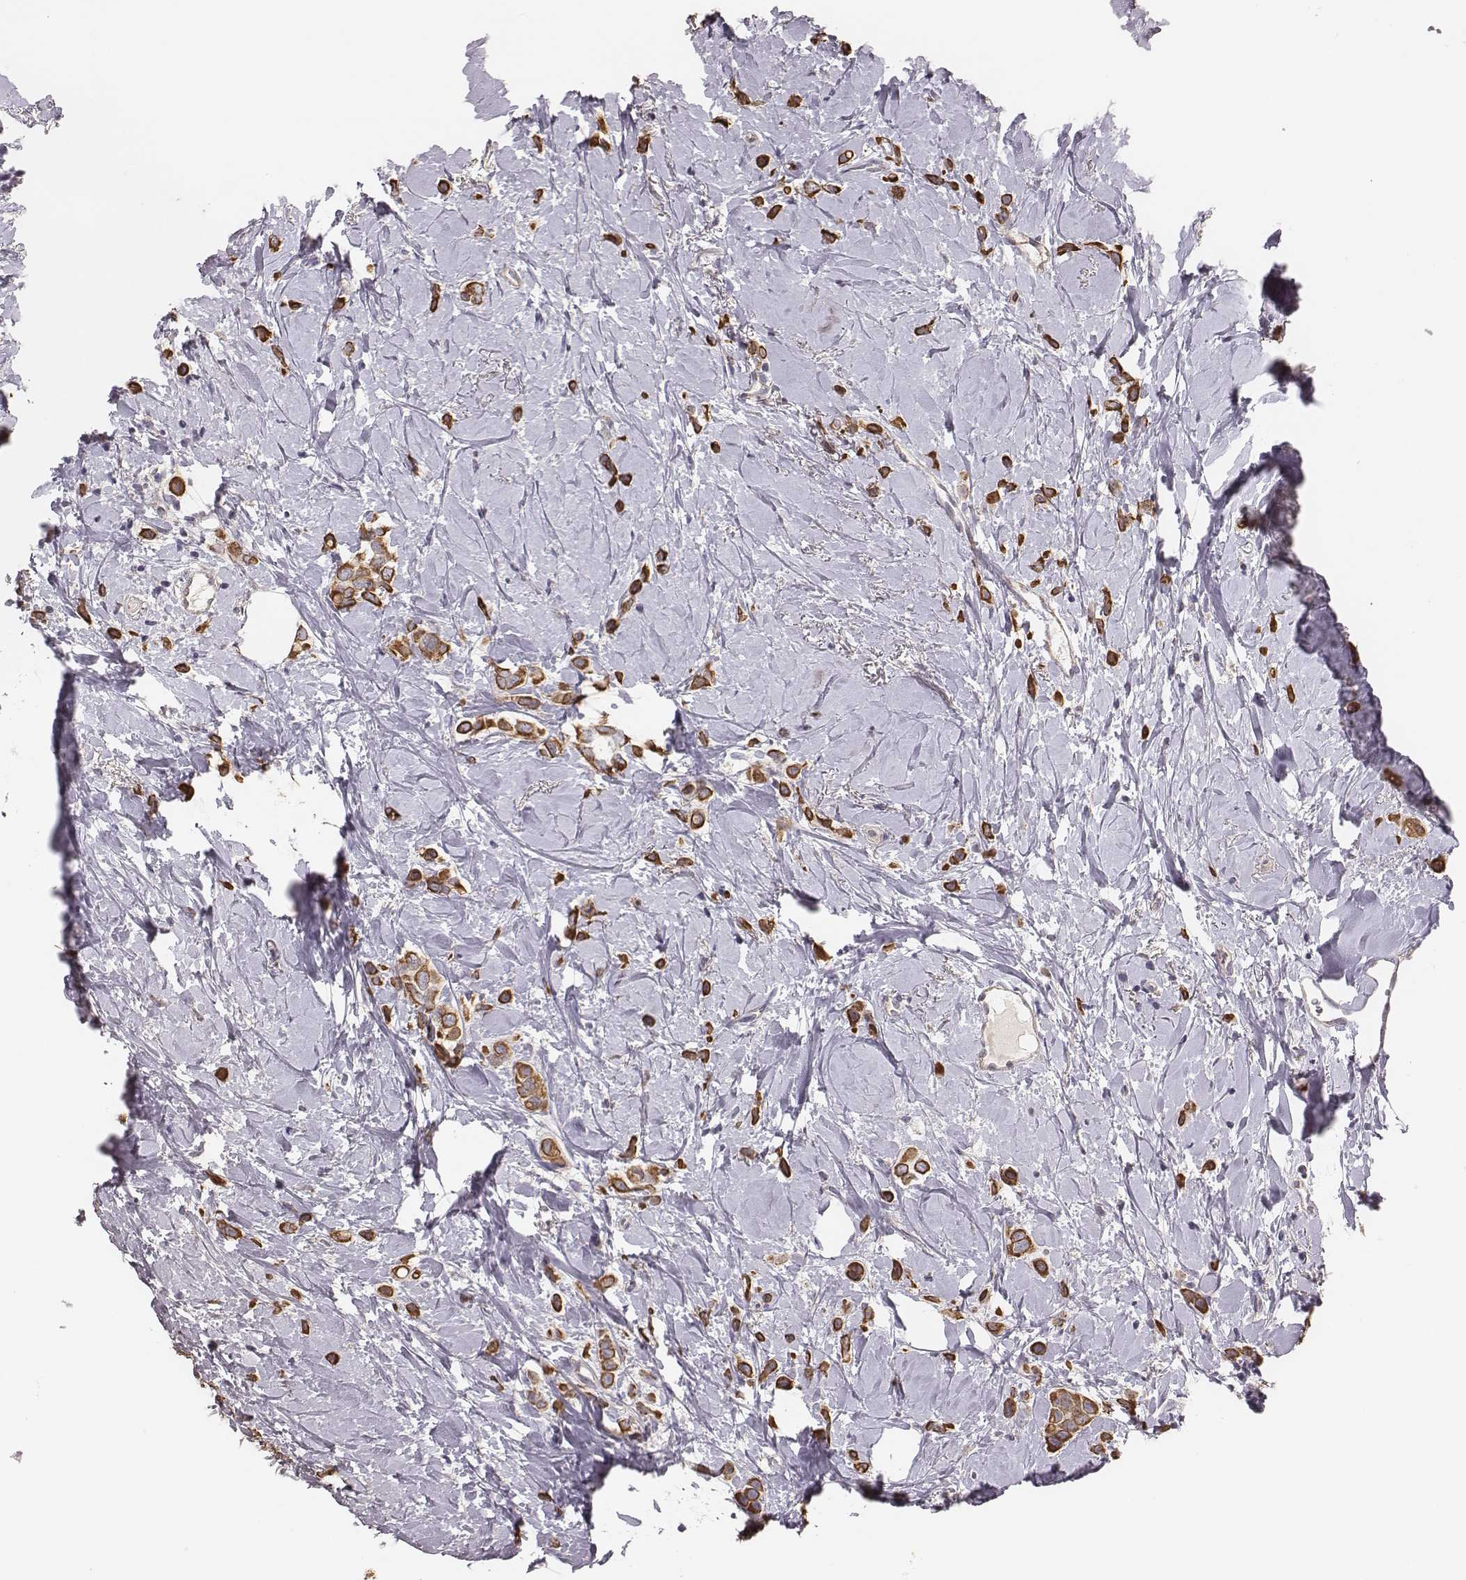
{"staining": {"intensity": "strong", "quantity": ">75%", "location": "cytoplasmic/membranous"}, "tissue": "breast cancer", "cell_type": "Tumor cells", "image_type": "cancer", "snomed": [{"axis": "morphology", "description": "Lobular carcinoma"}, {"axis": "topography", "description": "Breast"}], "caption": "A high-resolution micrograph shows IHC staining of breast cancer (lobular carcinoma), which demonstrates strong cytoplasmic/membranous positivity in approximately >75% of tumor cells.", "gene": "HAVCR1", "patient": {"sex": "female", "age": 66}}